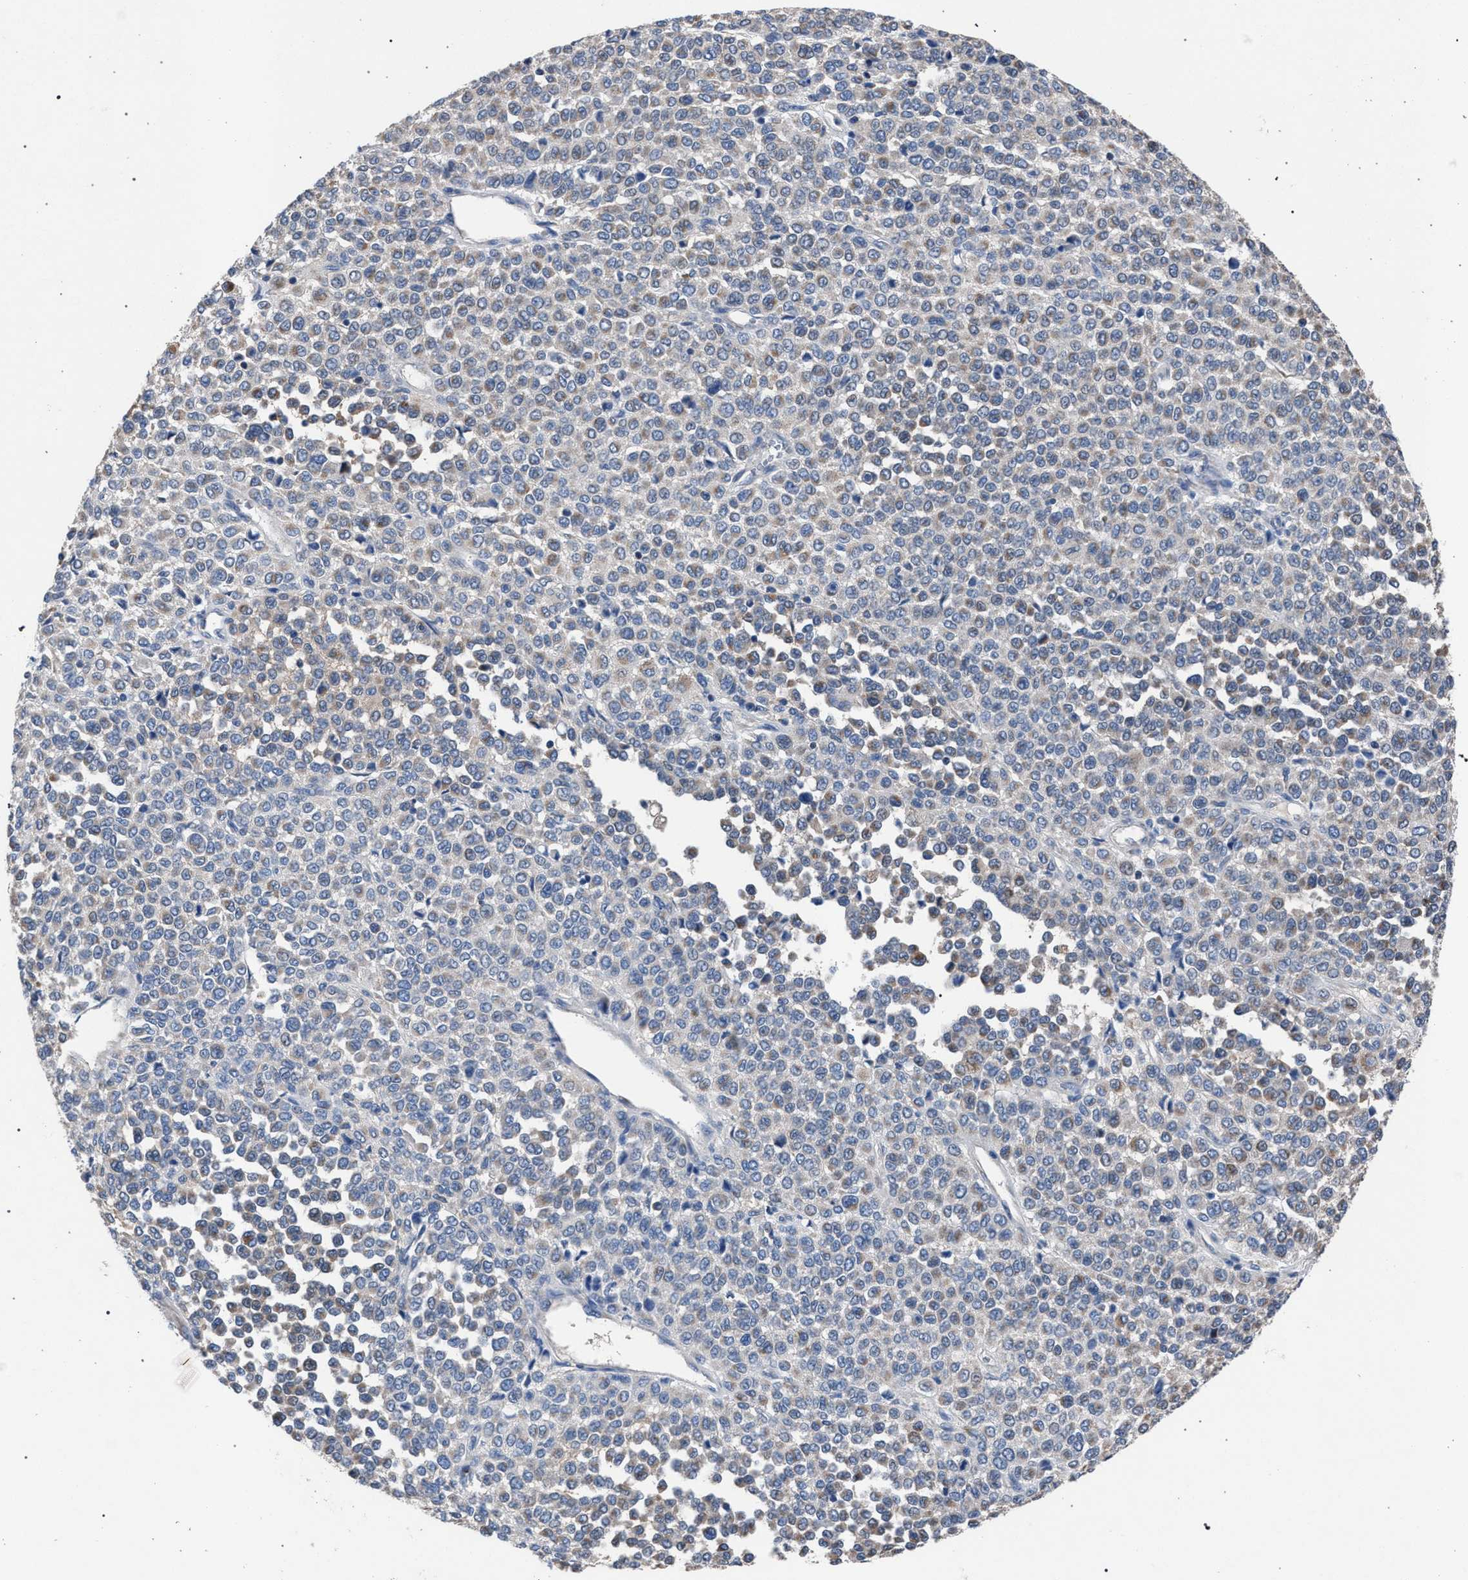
{"staining": {"intensity": "weak", "quantity": "<25%", "location": "cytoplasmic/membranous"}, "tissue": "melanoma", "cell_type": "Tumor cells", "image_type": "cancer", "snomed": [{"axis": "morphology", "description": "Malignant melanoma, Metastatic site"}, {"axis": "topography", "description": "Pancreas"}], "caption": "DAB immunohistochemical staining of human malignant melanoma (metastatic site) displays no significant staining in tumor cells.", "gene": "CRYZ", "patient": {"sex": "female", "age": 30}}